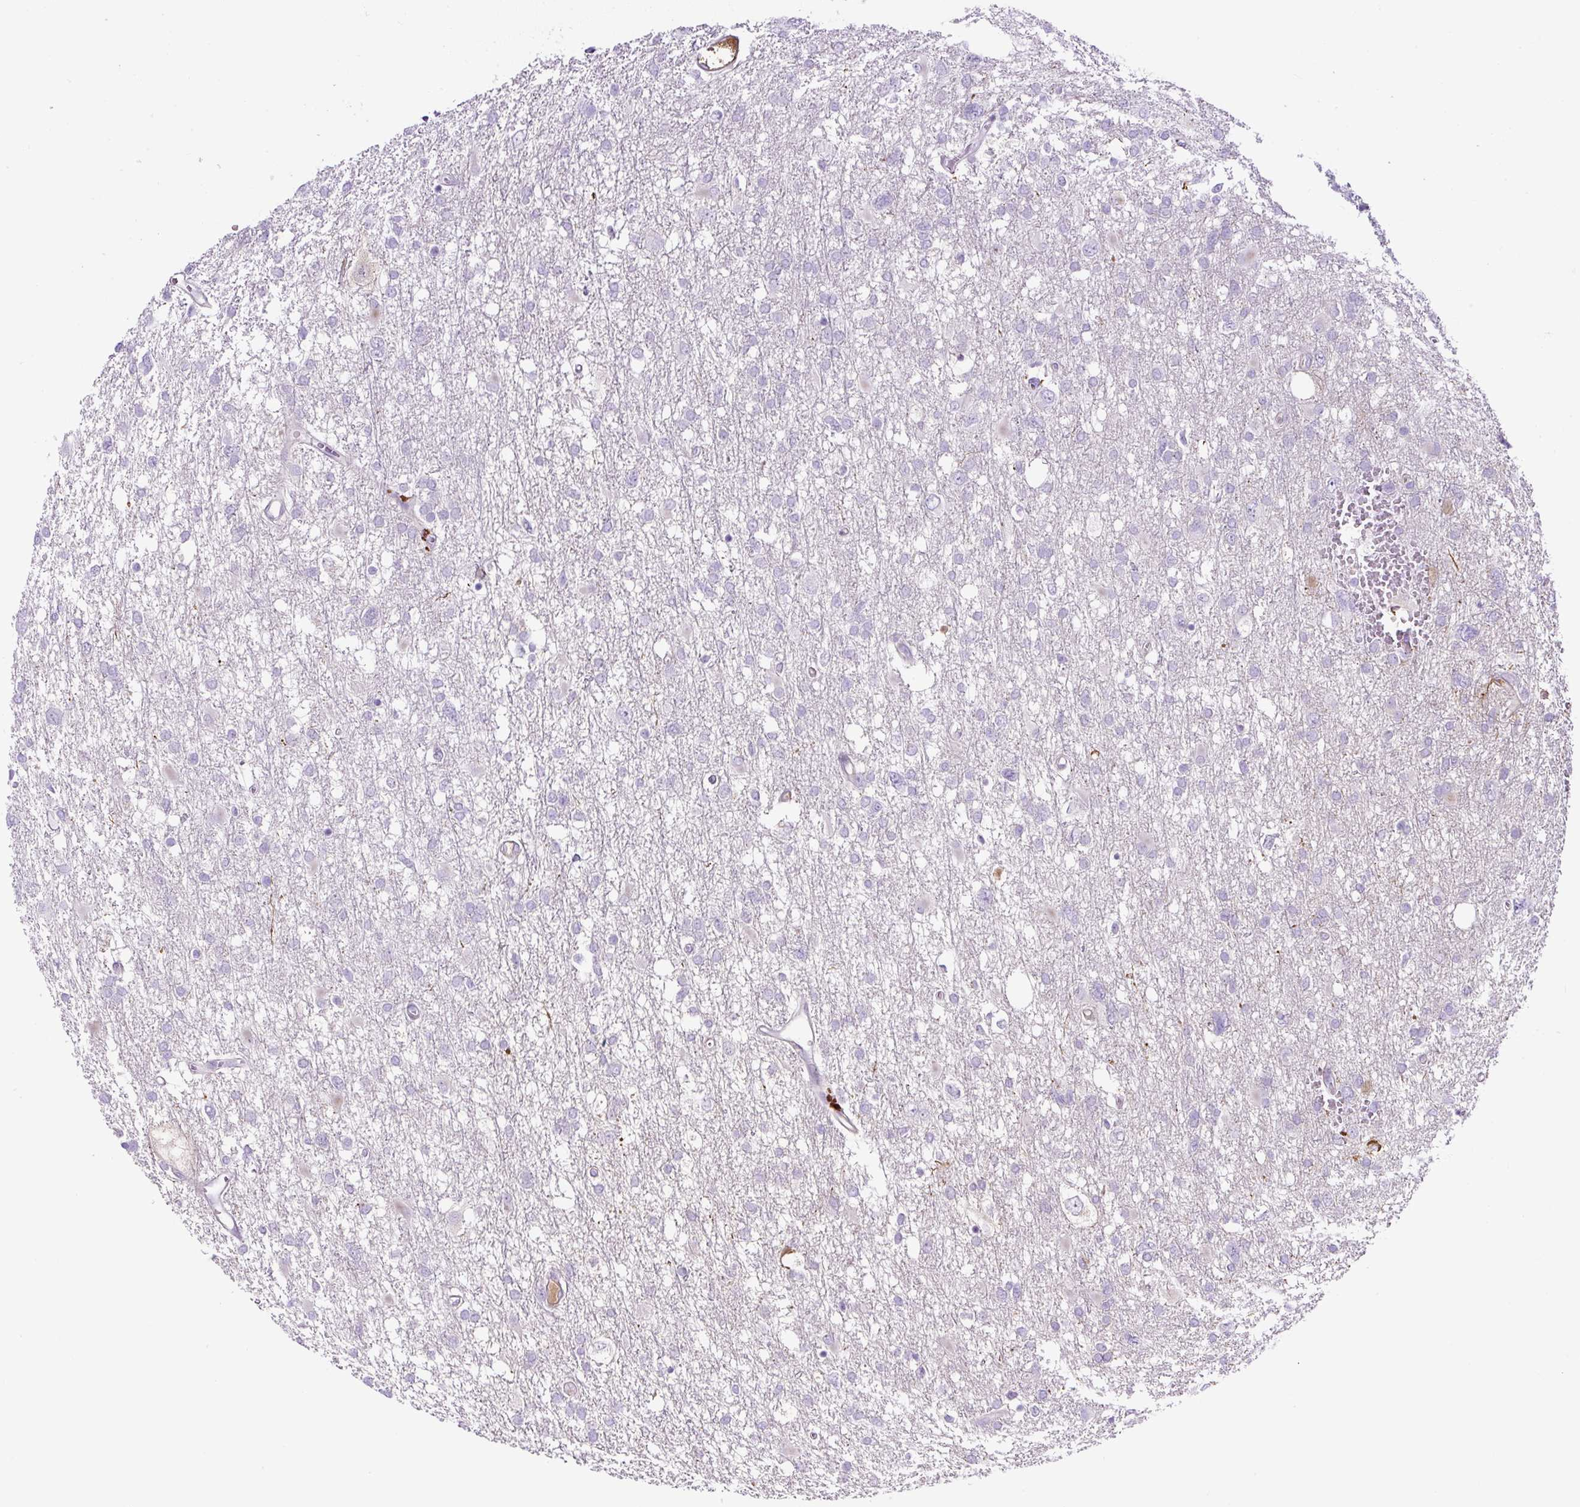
{"staining": {"intensity": "negative", "quantity": "none", "location": "none"}, "tissue": "glioma", "cell_type": "Tumor cells", "image_type": "cancer", "snomed": [{"axis": "morphology", "description": "Glioma, malignant, High grade"}, {"axis": "topography", "description": "Brain"}], "caption": "DAB (3,3'-diaminobenzidine) immunohistochemical staining of malignant high-grade glioma displays no significant staining in tumor cells.", "gene": "TMEM200B", "patient": {"sex": "male", "age": 61}}